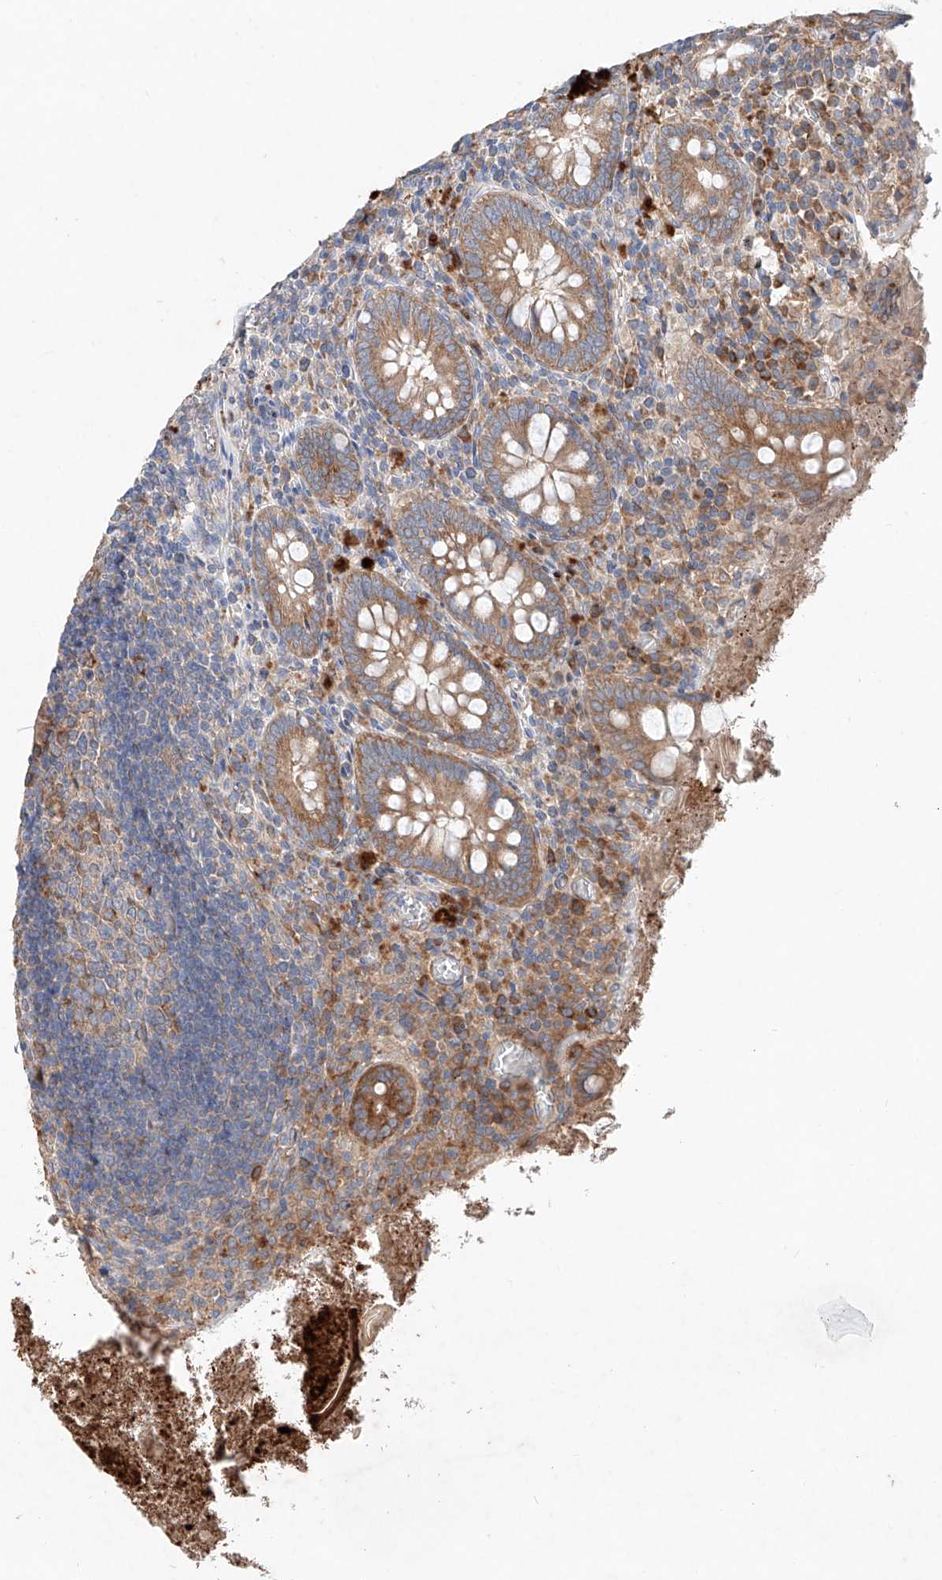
{"staining": {"intensity": "moderate", "quantity": ">75%", "location": "cytoplasmic/membranous"}, "tissue": "appendix", "cell_type": "Glandular cells", "image_type": "normal", "snomed": [{"axis": "morphology", "description": "Normal tissue, NOS"}, {"axis": "topography", "description": "Appendix"}], "caption": "Protein staining demonstrates moderate cytoplasmic/membranous expression in approximately >75% of glandular cells in unremarkable appendix. (DAB IHC, brown staining for protein, blue staining for nuclei).", "gene": "FASTK", "patient": {"sex": "female", "age": 17}}